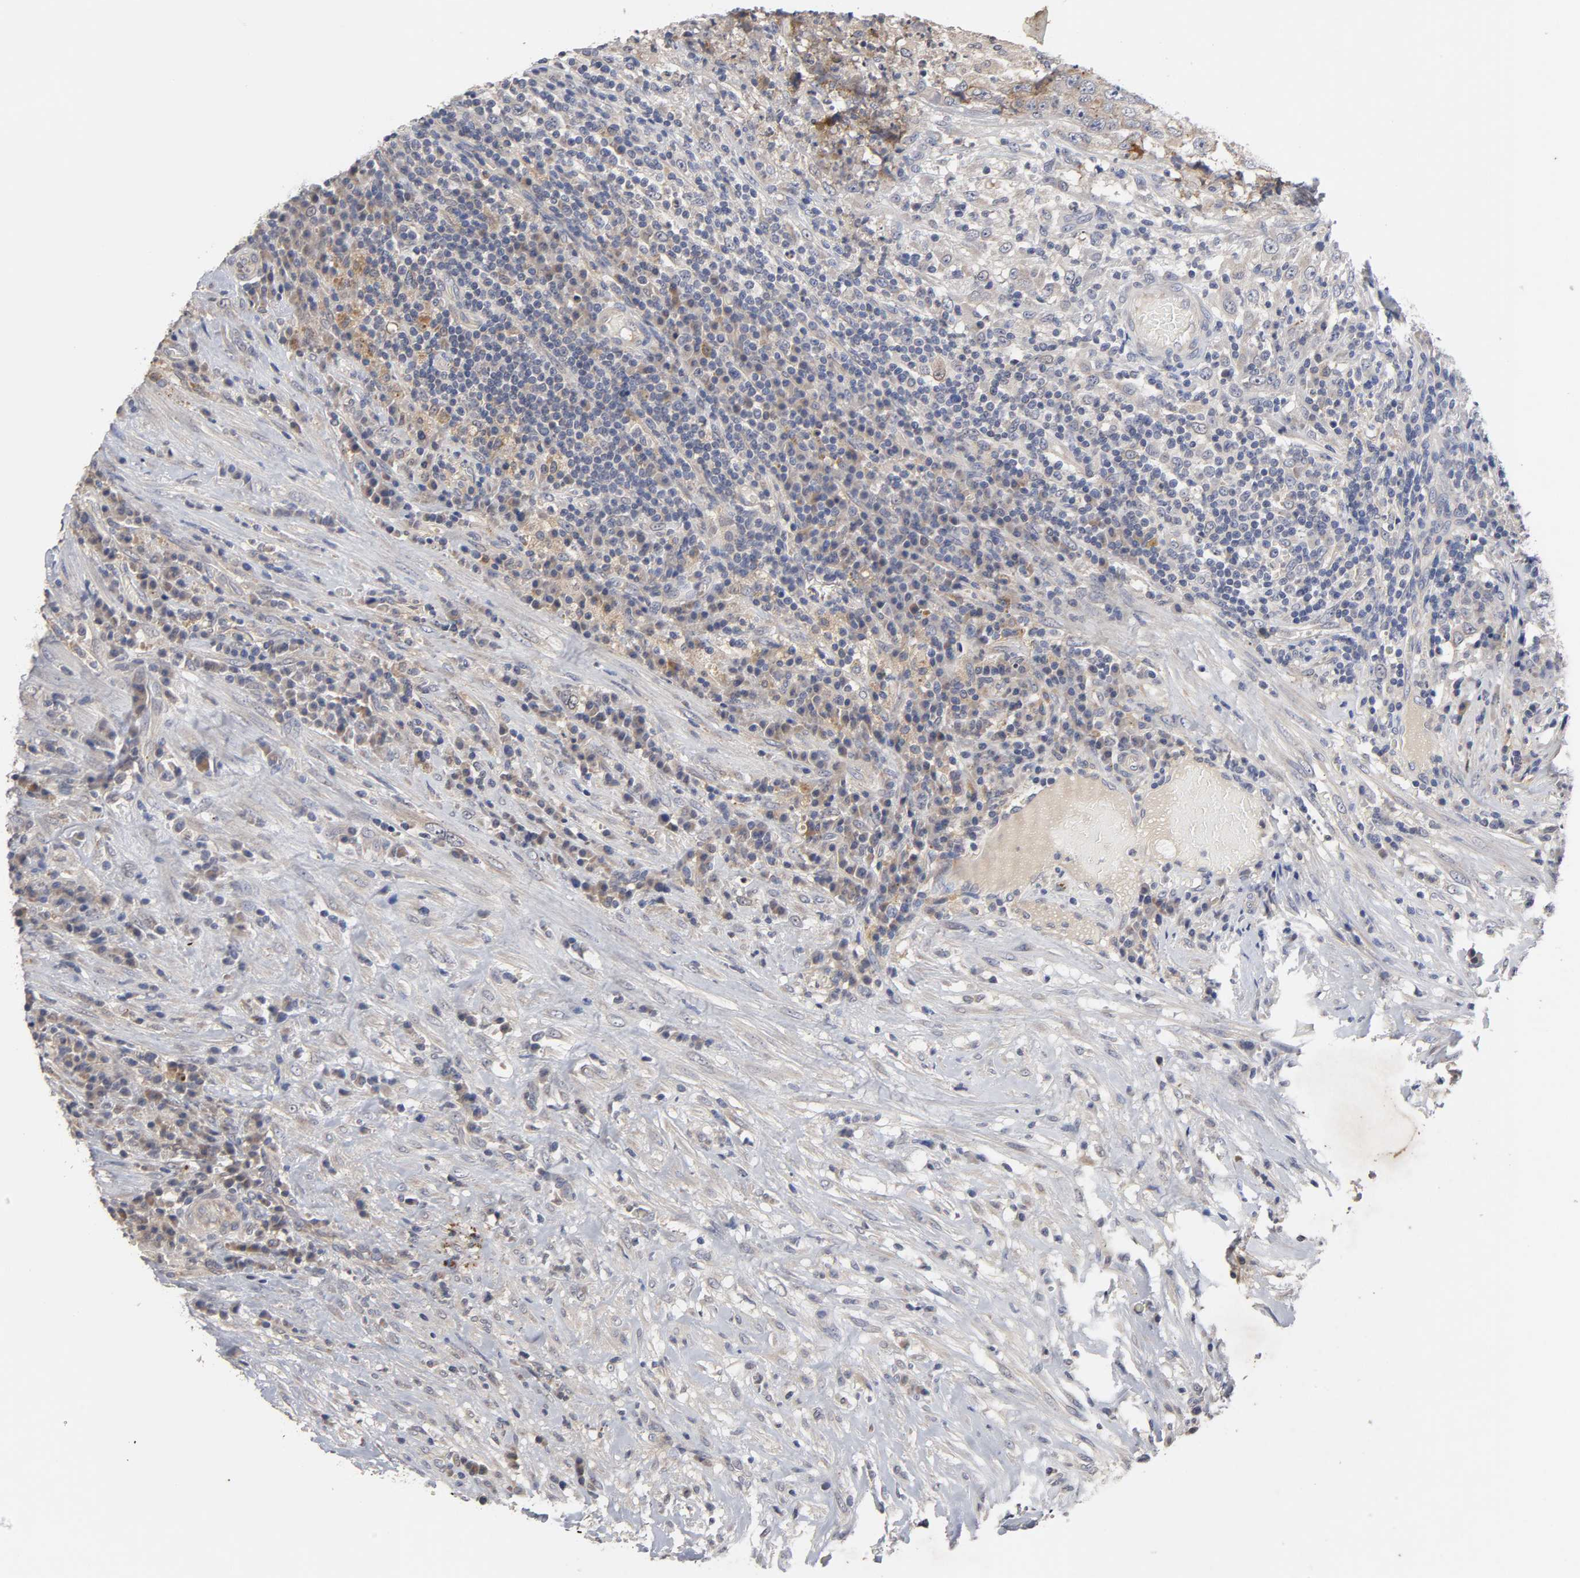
{"staining": {"intensity": "weak", "quantity": "25%-75%", "location": "cytoplasmic/membranous"}, "tissue": "testis cancer", "cell_type": "Tumor cells", "image_type": "cancer", "snomed": [{"axis": "morphology", "description": "Necrosis, NOS"}, {"axis": "morphology", "description": "Carcinoma, Embryonal, NOS"}, {"axis": "topography", "description": "Testis"}], "caption": "Immunohistochemical staining of human embryonal carcinoma (testis) reveals weak cytoplasmic/membranous protein positivity in about 25%-75% of tumor cells.", "gene": "CXADR", "patient": {"sex": "male", "age": 19}}